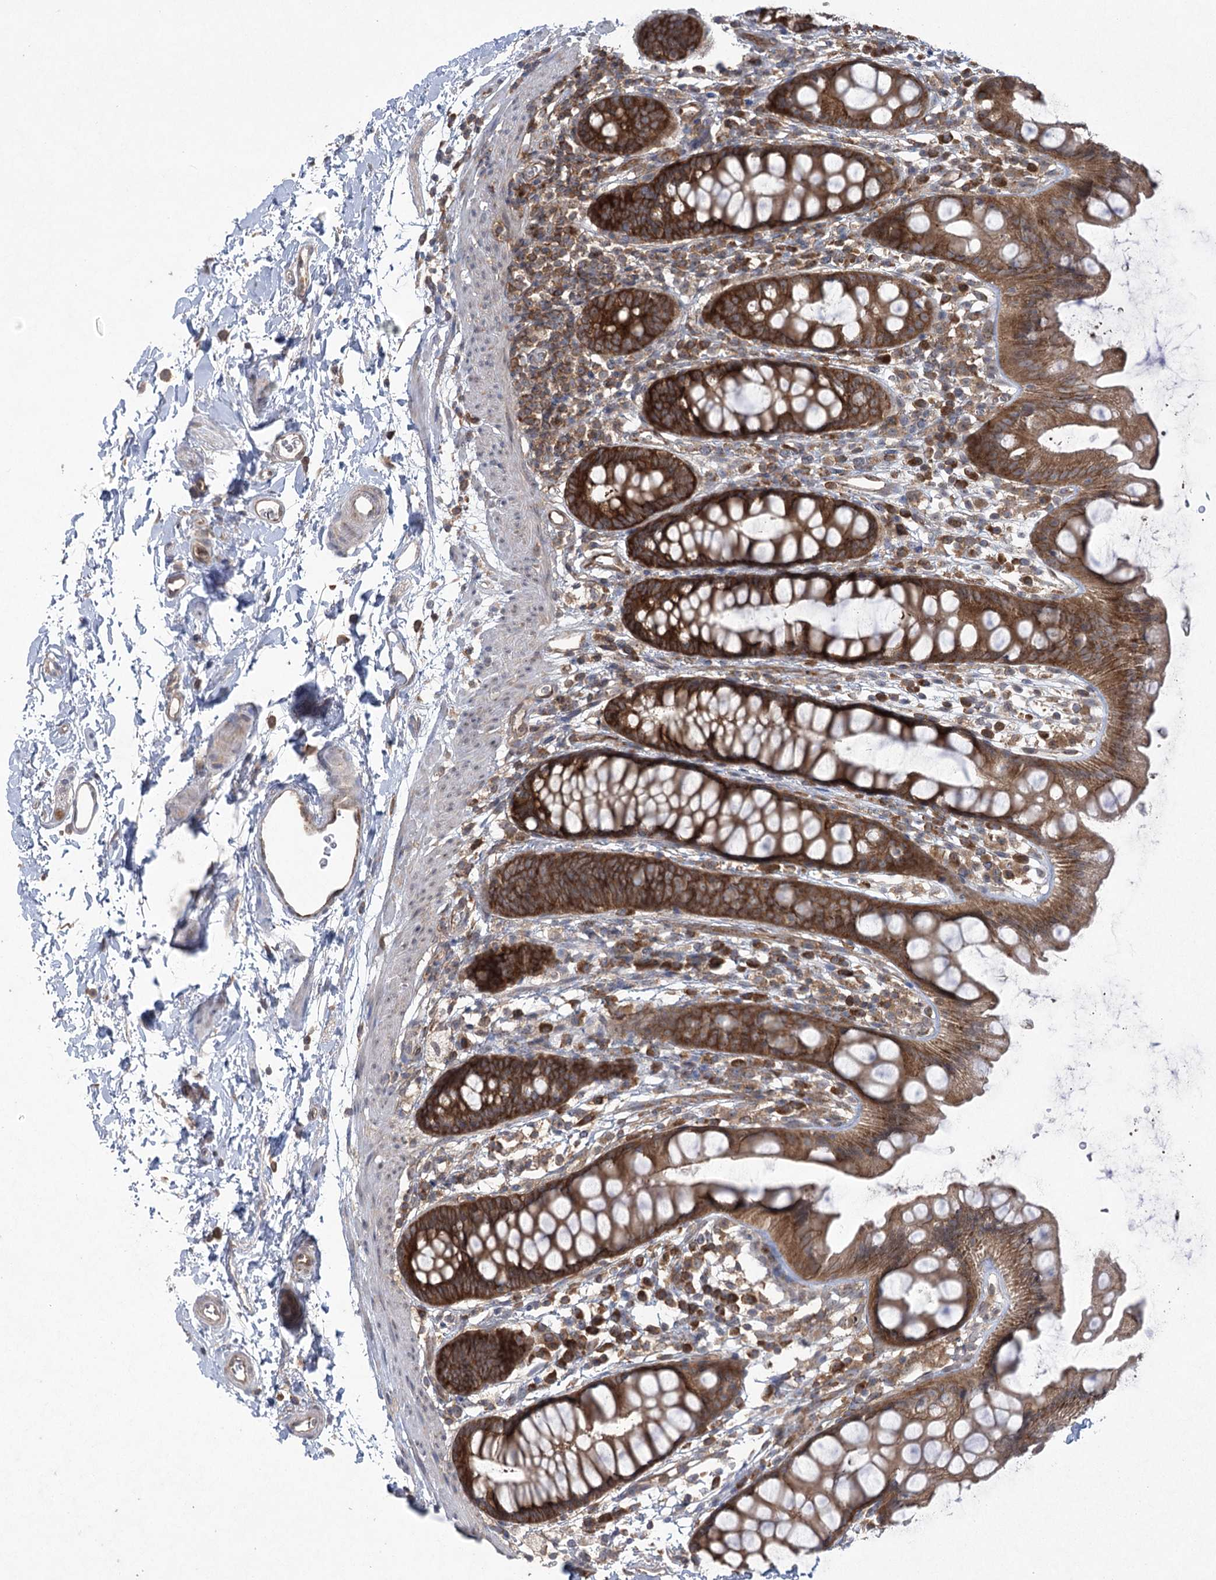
{"staining": {"intensity": "moderate", "quantity": ">75%", "location": "cytoplasmic/membranous"}, "tissue": "rectum", "cell_type": "Glandular cells", "image_type": "normal", "snomed": [{"axis": "morphology", "description": "Normal tissue, NOS"}, {"axis": "topography", "description": "Rectum"}], "caption": "Immunohistochemical staining of benign human rectum reveals moderate cytoplasmic/membranous protein positivity in about >75% of glandular cells. Nuclei are stained in blue.", "gene": "EIF3A", "patient": {"sex": "female", "age": 65}}